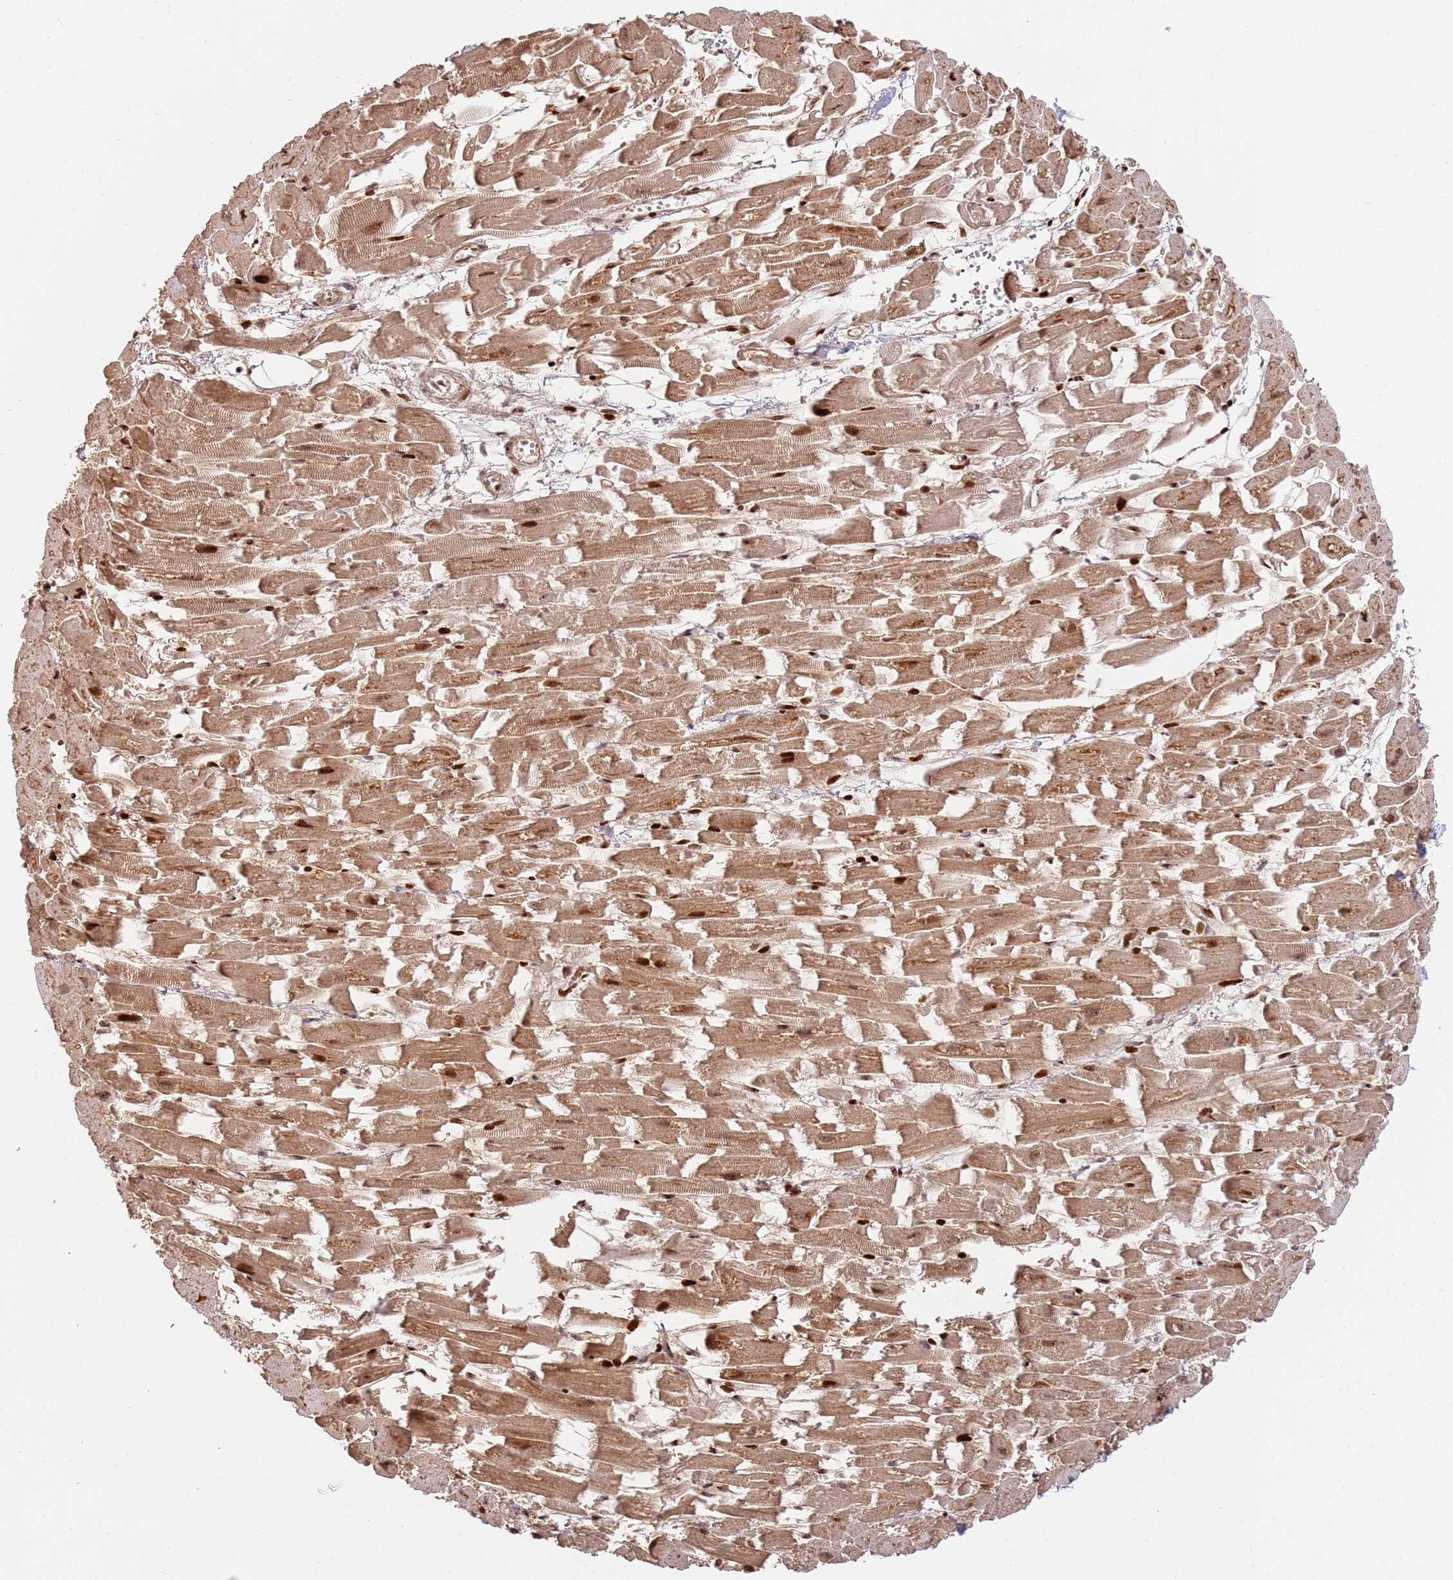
{"staining": {"intensity": "strong", "quantity": "25%-75%", "location": "cytoplasmic/membranous,nuclear"}, "tissue": "heart muscle", "cell_type": "Cardiomyocytes", "image_type": "normal", "snomed": [{"axis": "morphology", "description": "Normal tissue, NOS"}, {"axis": "topography", "description": "Heart"}], "caption": "IHC micrograph of normal heart muscle stained for a protein (brown), which demonstrates high levels of strong cytoplasmic/membranous,nuclear positivity in approximately 25%-75% of cardiomyocytes.", "gene": "TMEM233", "patient": {"sex": "female", "age": 64}}